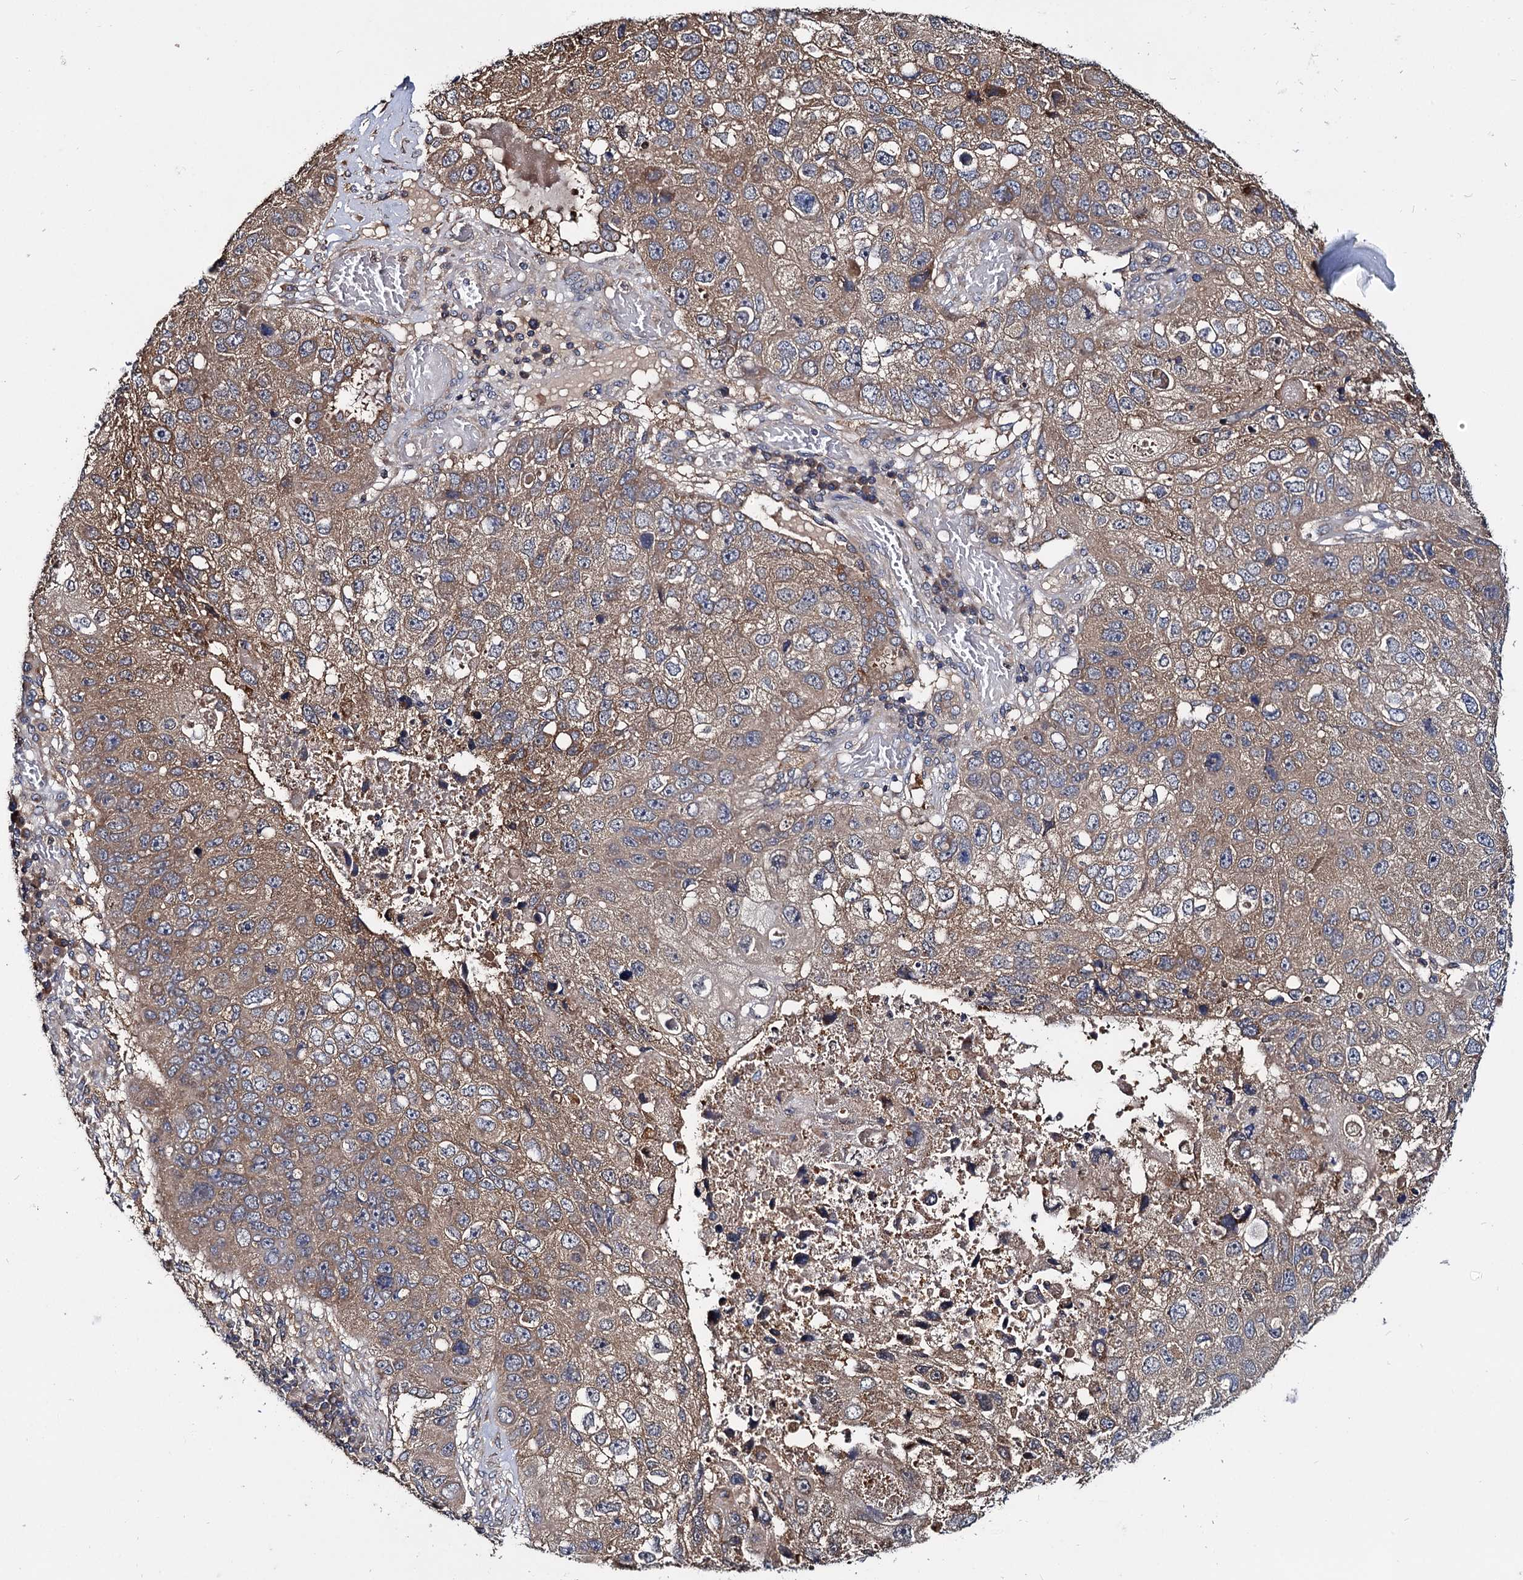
{"staining": {"intensity": "moderate", "quantity": ">75%", "location": "cytoplasmic/membranous"}, "tissue": "lung cancer", "cell_type": "Tumor cells", "image_type": "cancer", "snomed": [{"axis": "morphology", "description": "Squamous cell carcinoma, NOS"}, {"axis": "topography", "description": "Lung"}], "caption": "A micrograph of human lung cancer stained for a protein shows moderate cytoplasmic/membranous brown staining in tumor cells. (Stains: DAB in brown, nuclei in blue, Microscopy: brightfield microscopy at high magnification).", "gene": "CEP192", "patient": {"sex": "male", "age": 61}}